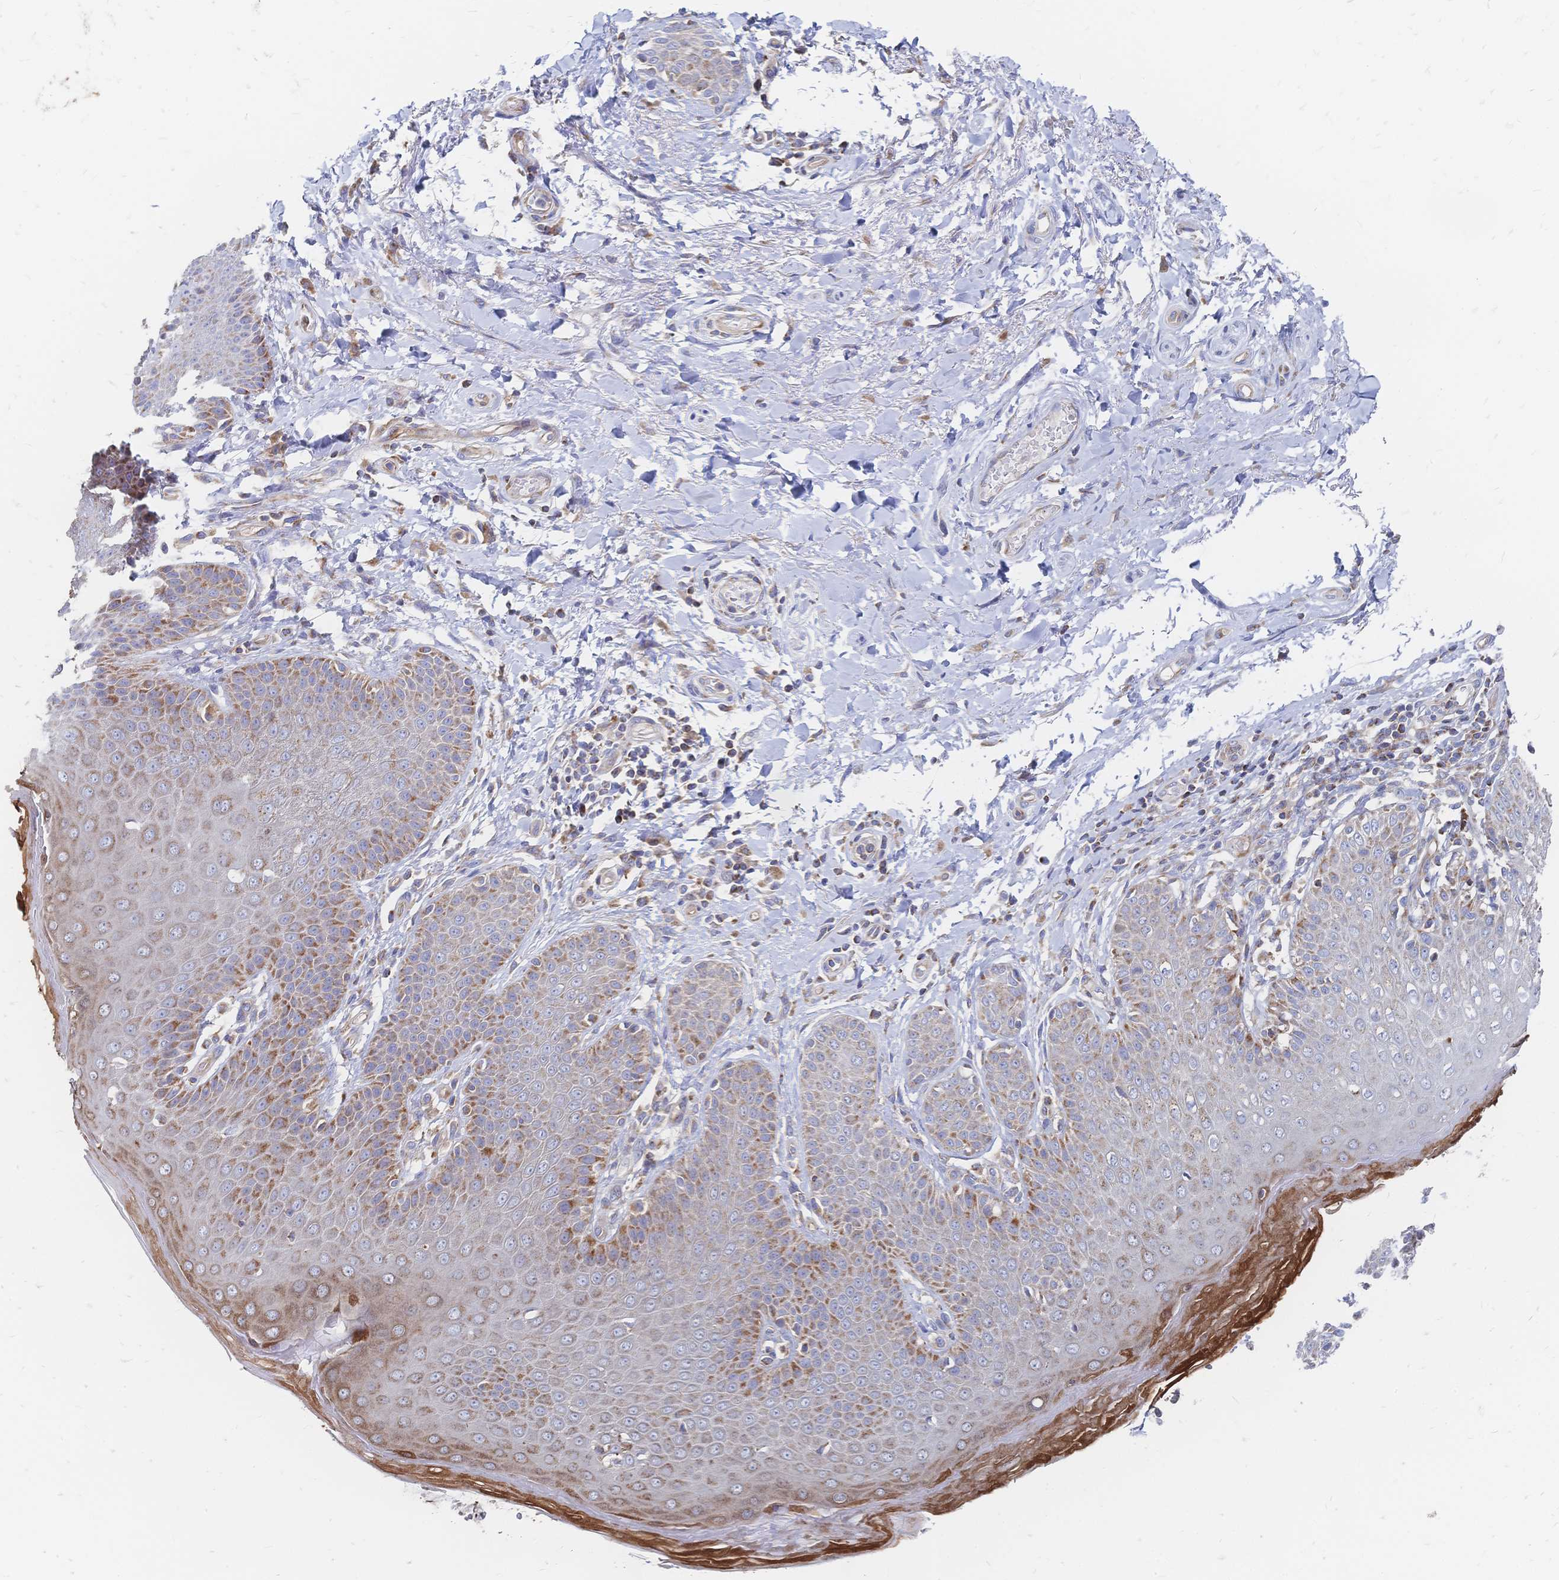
{"staining": {"intensity": "moderate", "quantity": ">75%", "location": "cytoplasmic/membranous"}, "tissue": "skin", "cell_type": "Epidermal cells", "image_type": "normal", "snomed": [{"axis": "morphology", "description": "Normal tissue, NOS"}, {"axis": "topography", "description": "Peripheral nerve tissue"}], "caption": "Immunohistochemical staining of benign human skin shows moderate cytoplasmic/membranous protein positivity in about >75% of epidermal cells. Using DAB (brown) and hematoxylin (blue) stains, captured at high magnification using brightfield microscopy.", "gene": "SORBS1", "patient": {"sex": "male", "age": 51}}